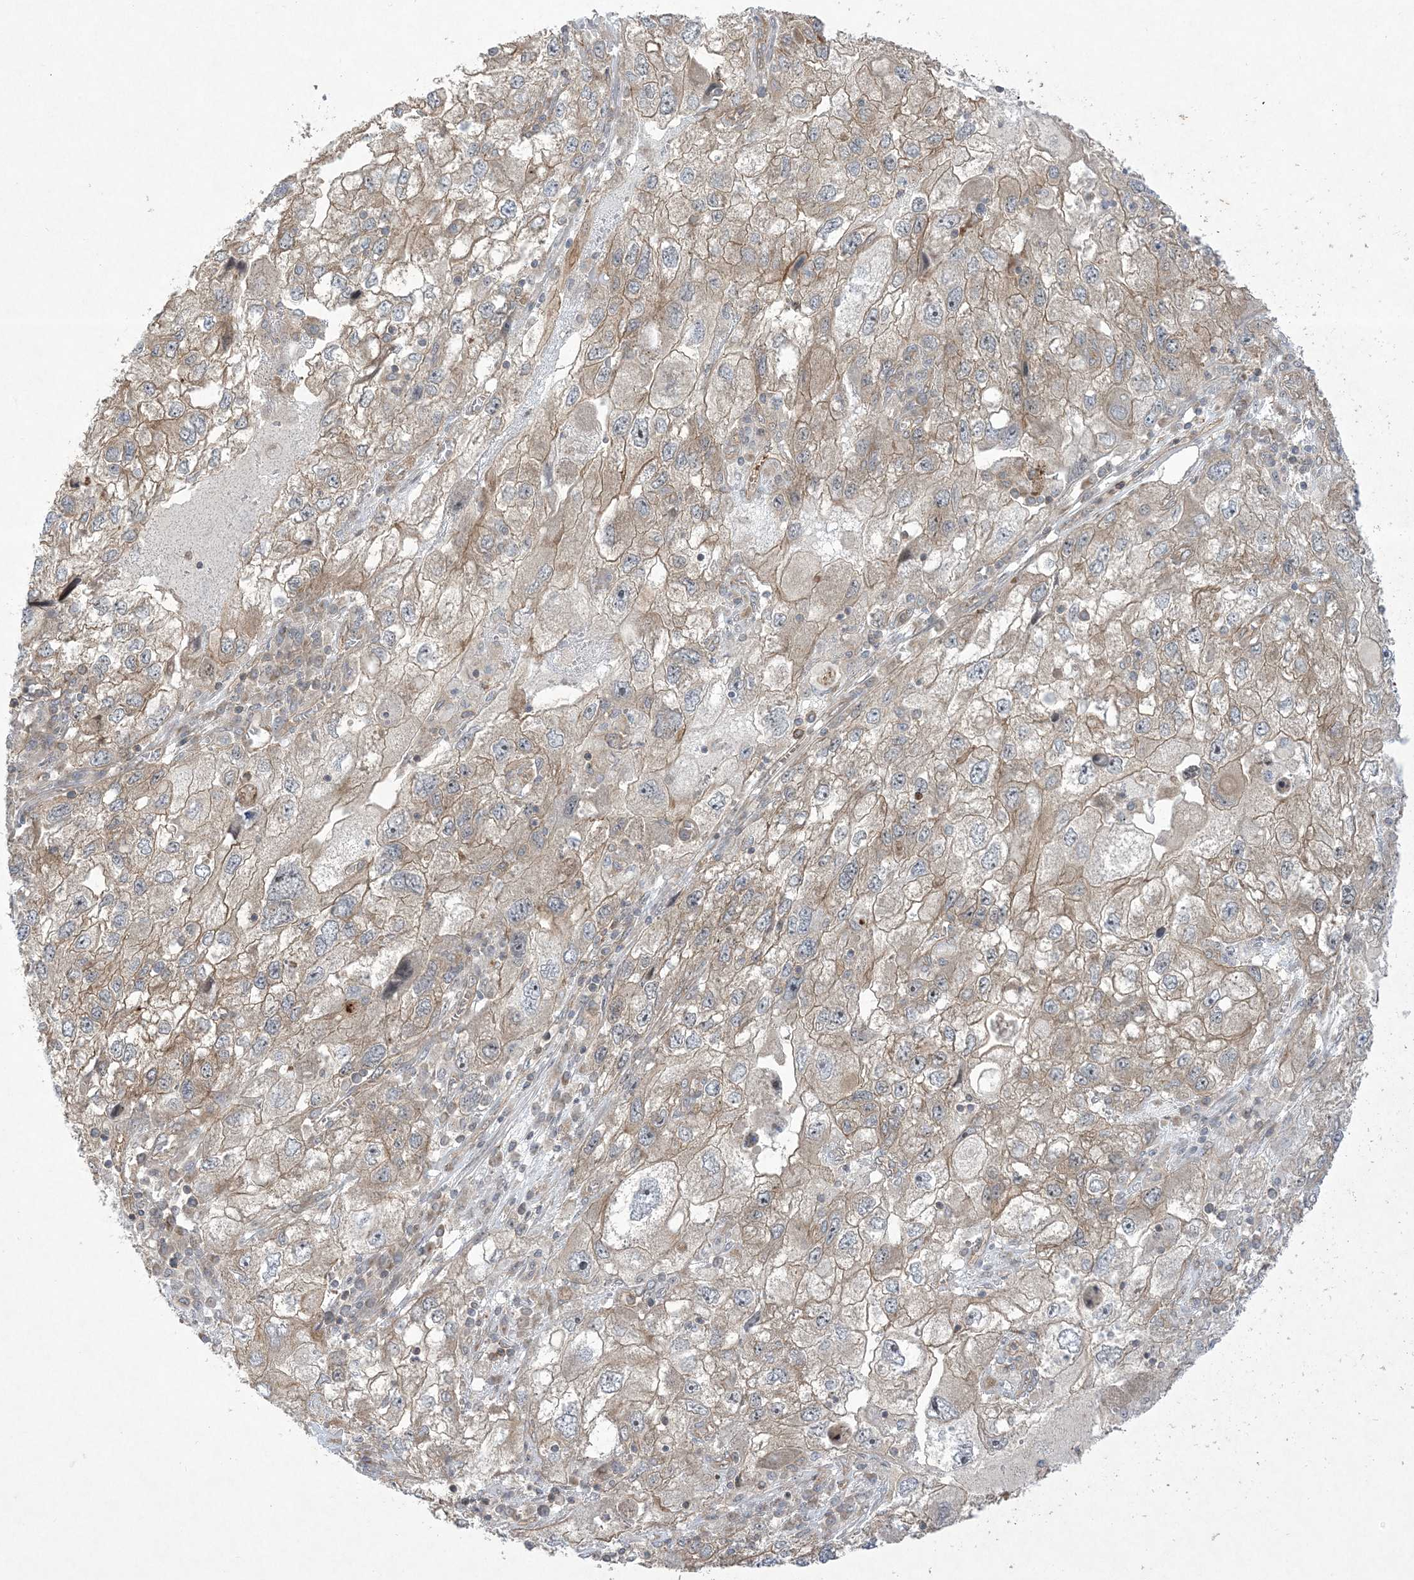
{"staining": {"intensity": "moderate", "quantity": ">75%", "location": "cytoplasmic/membranous"}, "tissue": "endometrial cancer", "cell_type": "Tumor cells", "image_type": "cancer", "snomed": [{"axis": "morphology", "description": "Adenocarcinoma, NOS"}, {"axis": "topography", "description": "Endometrium"}], "caption": "Immunohistochemical staining of human endometrial adenocarcinoma reveals moderate cytoplasmic/membranous protein expression in about >75% of tumor cells.", "gene": "SOGA3", "patient": {"sex": "female", "age": 49}}